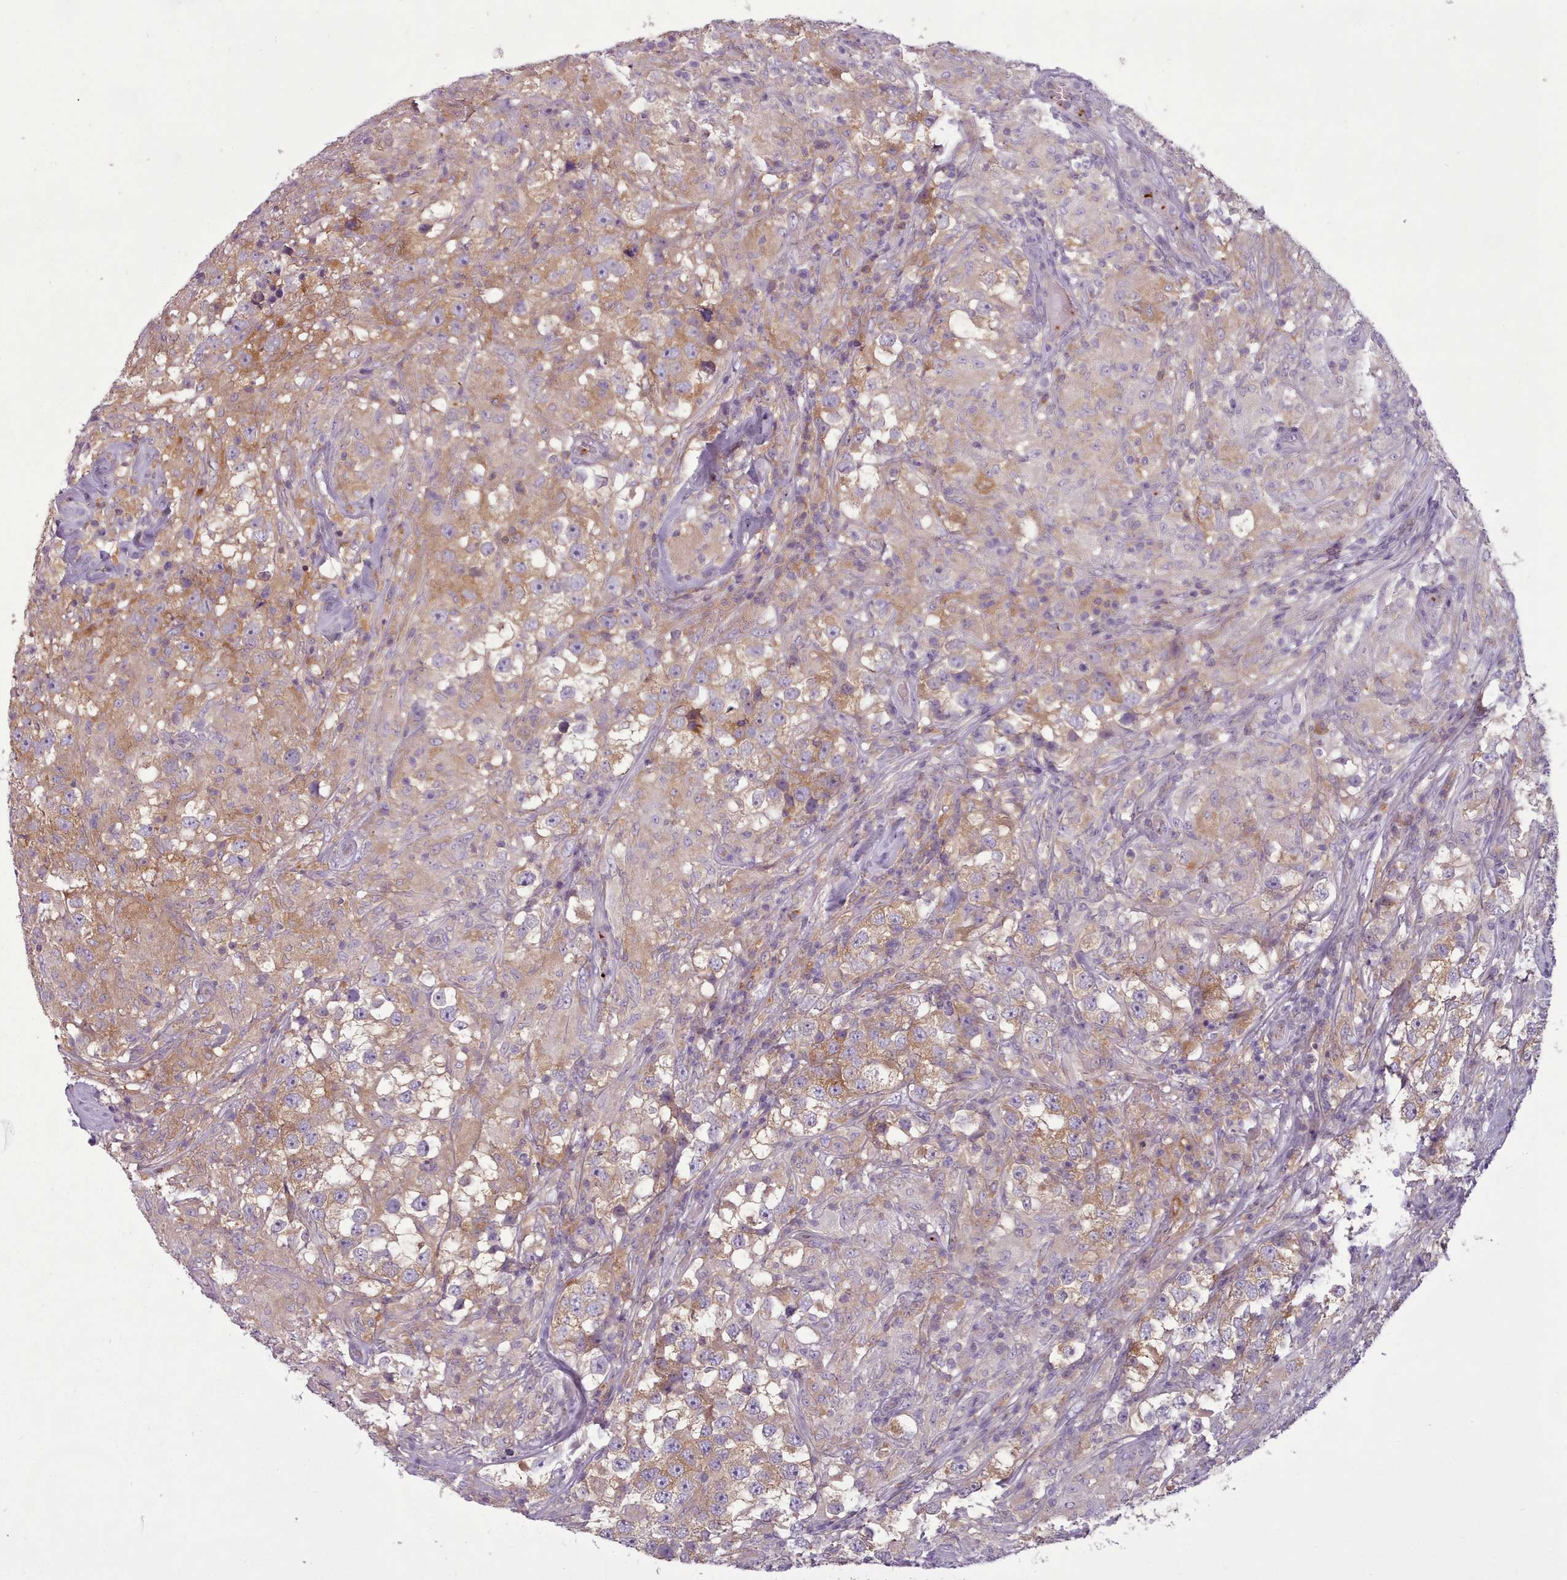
{"staining": {"intensity": "moderate", "quantity": ">75%", "location": "cytoplasmic/membranous"}, "tissue": "testis cancer", "cell_type": "Tumor cells", "image_type": "cancer", "snomed": [{"axis": "morphology", "description": "Seminoma, NOS"}, {"axis": "topography", "description": "Testis"}], "caption": "Human seminoma (testis) stained with a protein marker exhibits moderate staining in tumor cells.", "gene": "NDST2", "patient": {"sex": "male", "age": 46}}